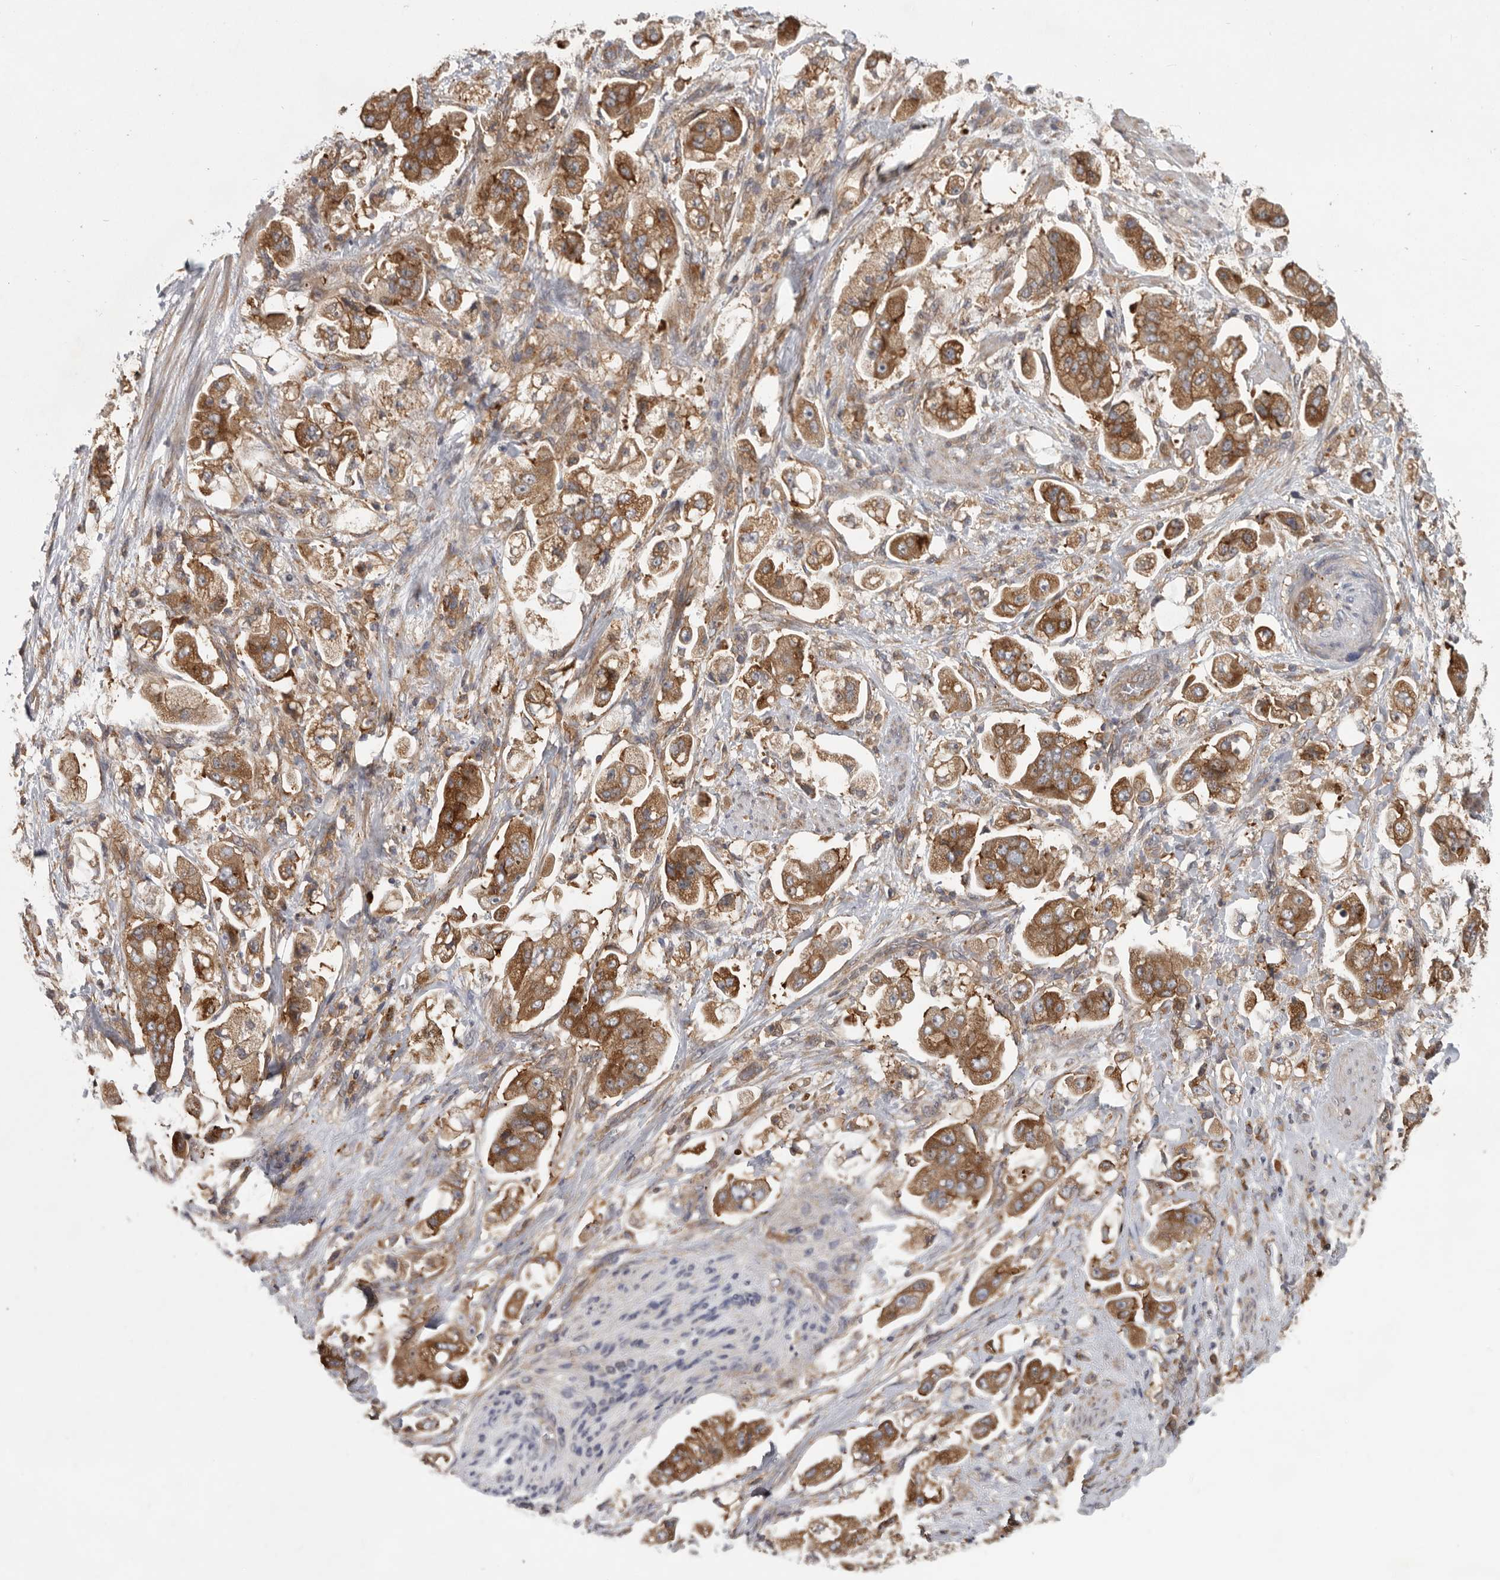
{"staining": {"intensity": "strong", "quantity": ">75%", "location": "cytoplasmic/membranous"}, "tissue": "stomach cancer", "cell_type": "Tumor cells", "image_type": "cancer", "snomed": [{"axis": "morphology", "description": "Adenocarcinoma, NOS"}, {"axis": "topography", "description": "Stomach"}], "caption": "Stomach cancer tissue reveals strong cytoplasmic/membranous staining in approximately >75% of tumor cells The protein is stained brown, and the nuclei are stained in blue (DAB IHC with brightfield microscopy, high magnification).", "gene": "C1orf109", "patient": {"sex": "male", "age": 62}}